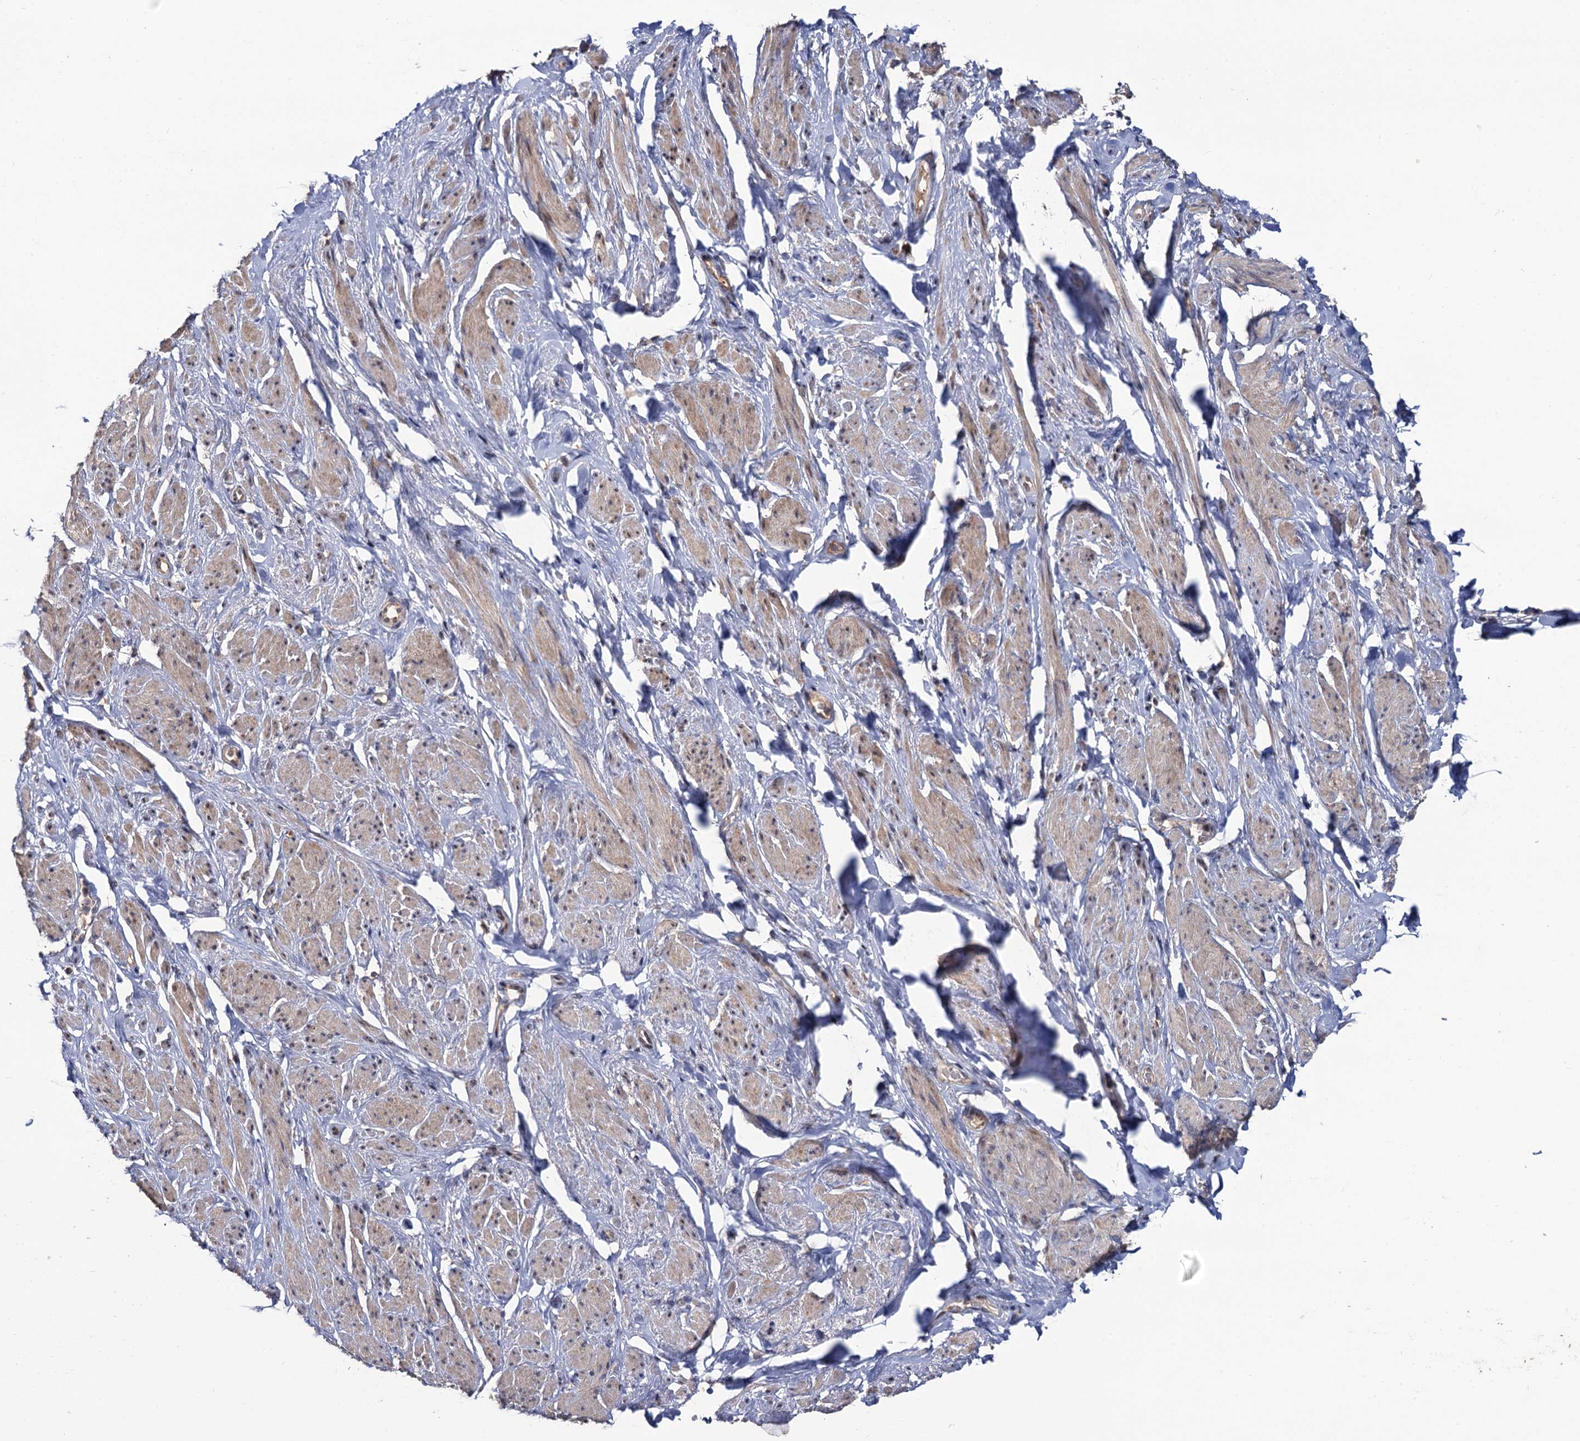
{"staining": {"intensity": "weak", "quantity": "25%-75%", "location": "cytoplasmic/membranous"}, "tissue": "smooth muscle", "cell_type": "Smooth muscle cells", "image_type": "normal", "snomed": [{"axis": "morphology", "description": "Normal tissue, NOS"}, {"axis": "topography", "description": "Smooth muscle"}, {"axis": "topography", "description": "Peripheral nerve tissue"}], "caption": "Weak cytoplasmic/membranous positivity is present in approximately 25%-75% of smooth muscle cells in benign smooth muscle. Using DAB (3,3'-diaminobenzidine) (brown) and hematoxylin (blue) stains, captured at high magnification using brightfield microscopy.", "gene": "LRRC63", "patient": {"sex": "male", "age": 69}}